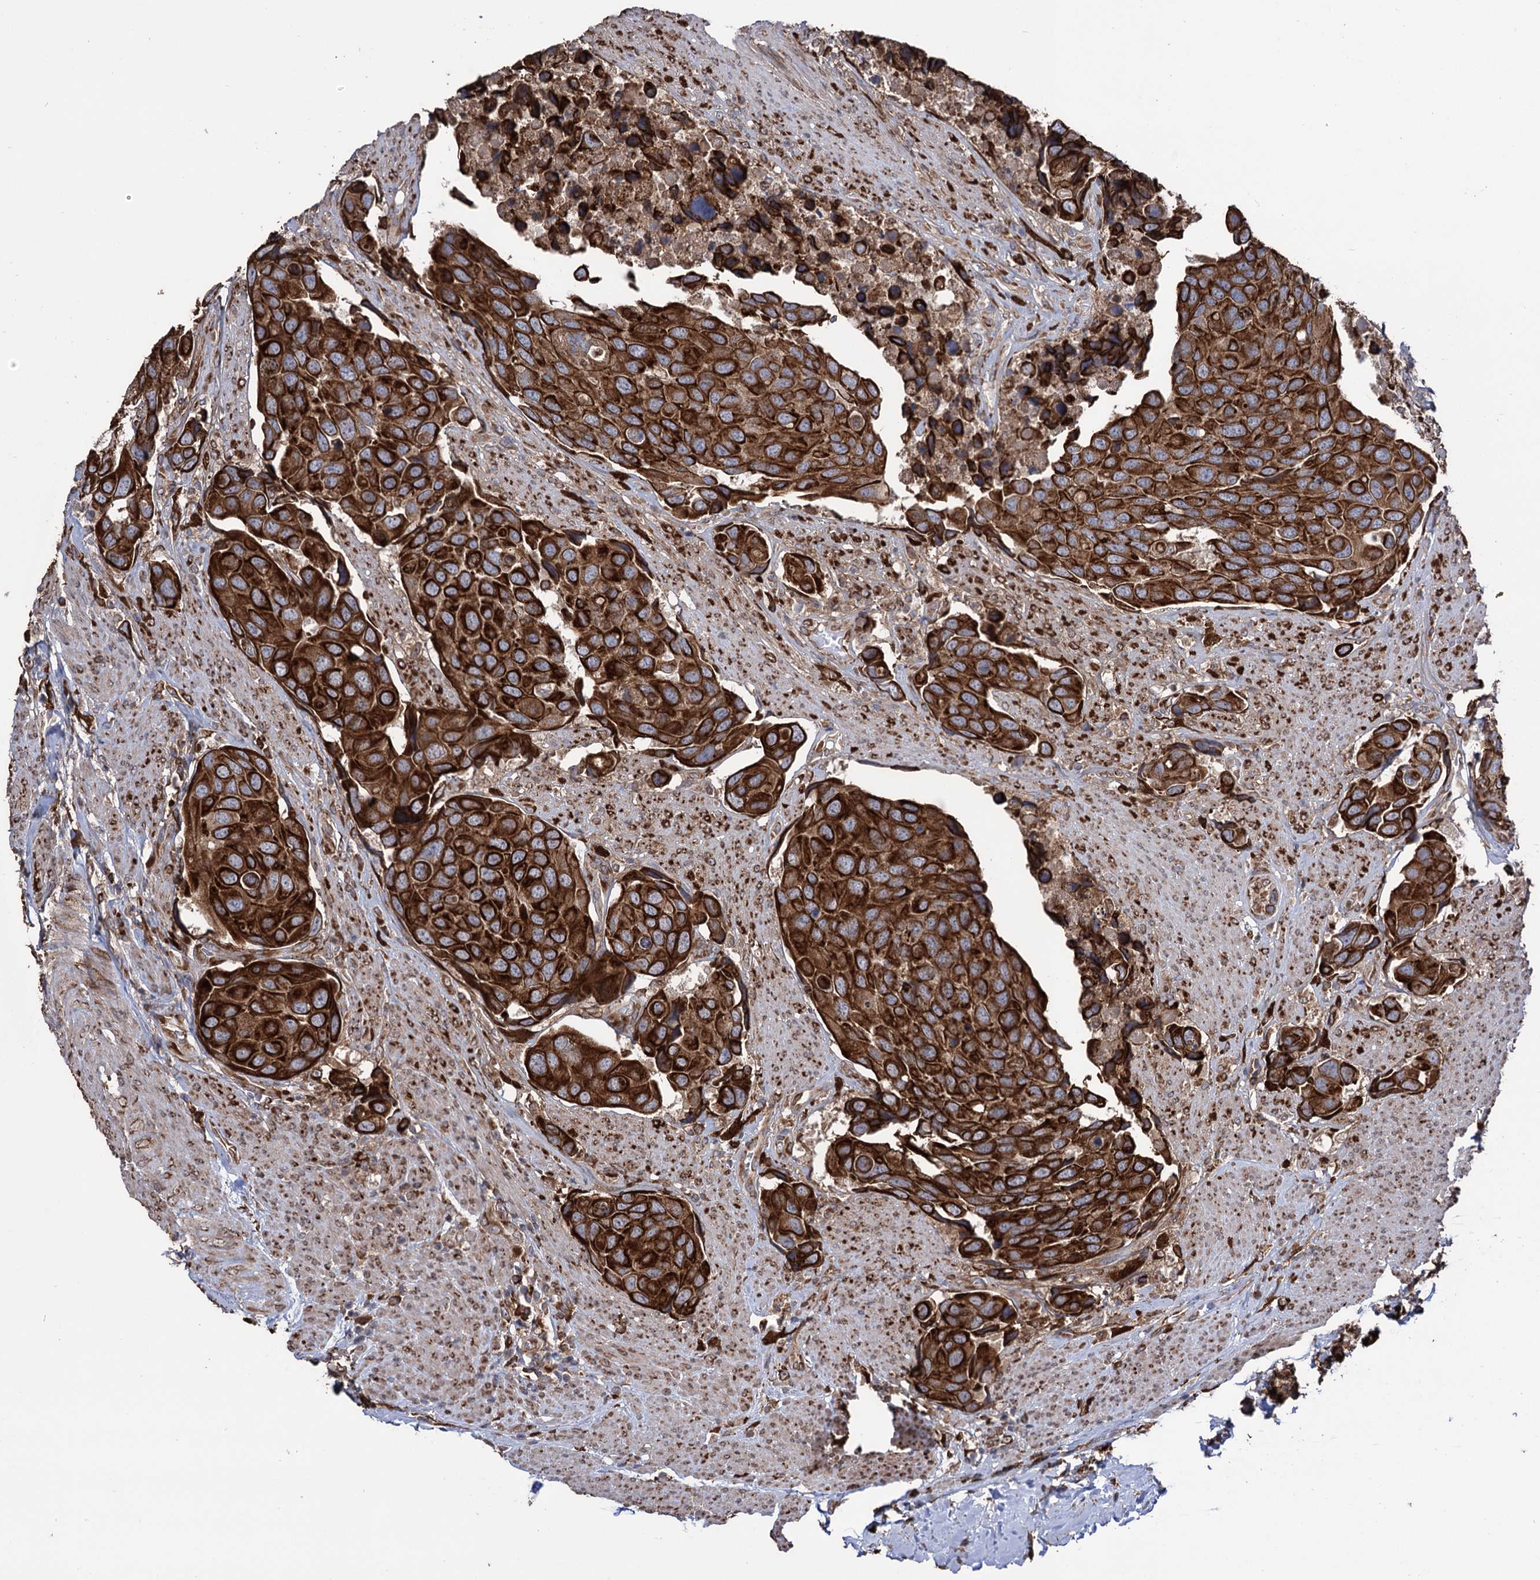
{"staining": {"intensity": "strong", "quantity": ">75%", "location": "cytoplasmic/membranous"}, "tissue": "urothelial cancer", "cell_type": "Tumor cells", "image_type": "cancer", "snomed": [{"axis": "morphology", "description": "Urothelial carcinoma, High grade"}, {"axis": "topography", "description": "Urinary bladder"}], "caption": "An immunohistochemistry (IHC) micrograph of tumor tissue is shown. Protein staining in brown shows strong cytoplasmic/membranous positivity in urothelial carcinoma (high-grade) within tumor cells.", "gene": "CDAN1", "patient": {"sex": "male", "age": 74}}